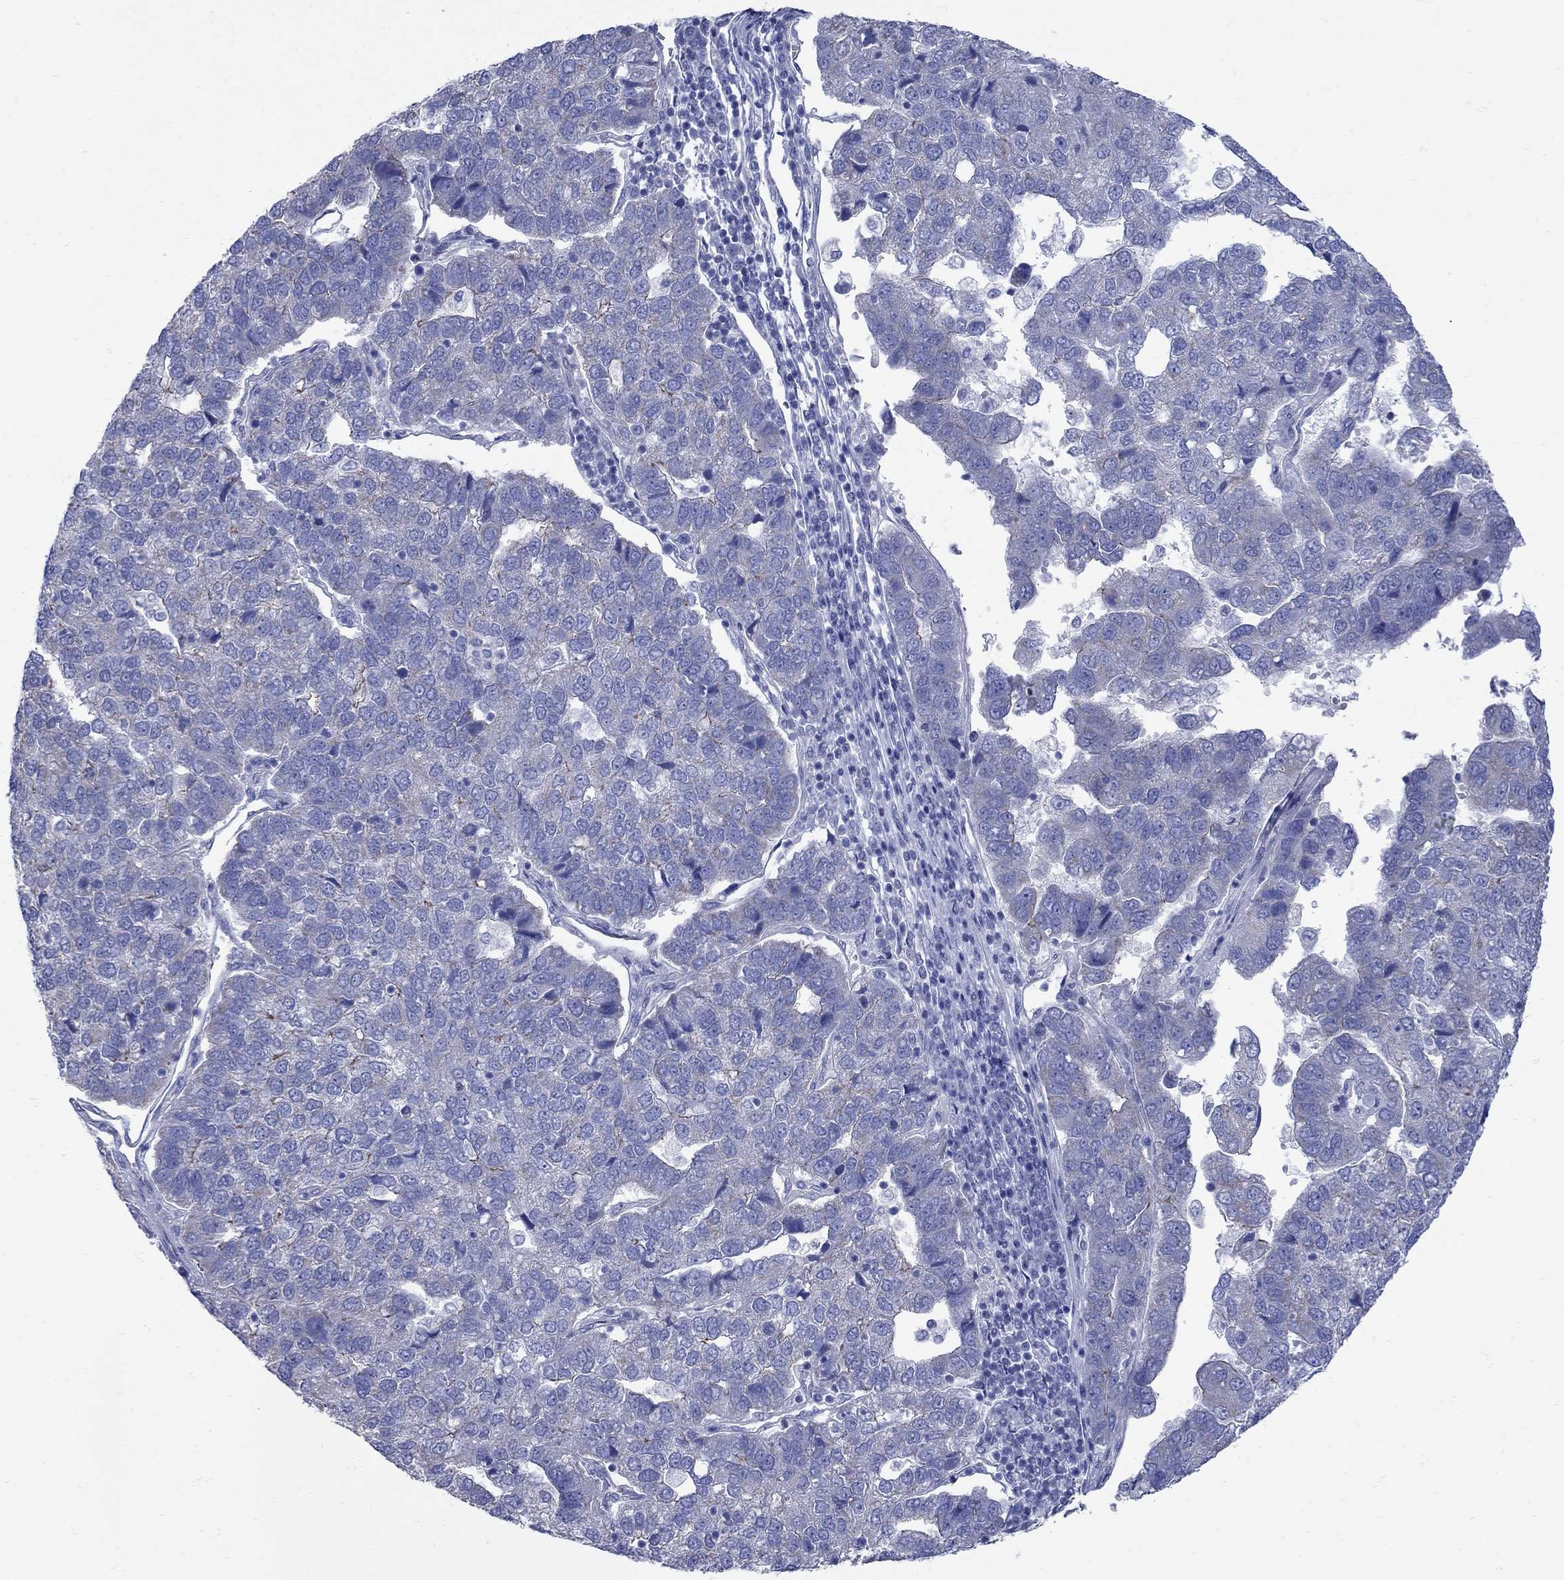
{"staining": {"intensity": "negative", "quantity": "none", "location": "none"}, "tissue": "pancreatic cancer", "cell_type": "Tumor cells", "image_type": "cancer", "snomed": [{"axis": "morphology", "description": "Adenocarcinoma, NOS"}, {"axis": "topography", "description": "Pancreas"}], "caption": "This is an IHC micrograph of human adenocarcinoma (pancreatic). There is no expression in tumor cells.", "gene": "PDZD3", "patient": {"sex": "female", "age": 61}}